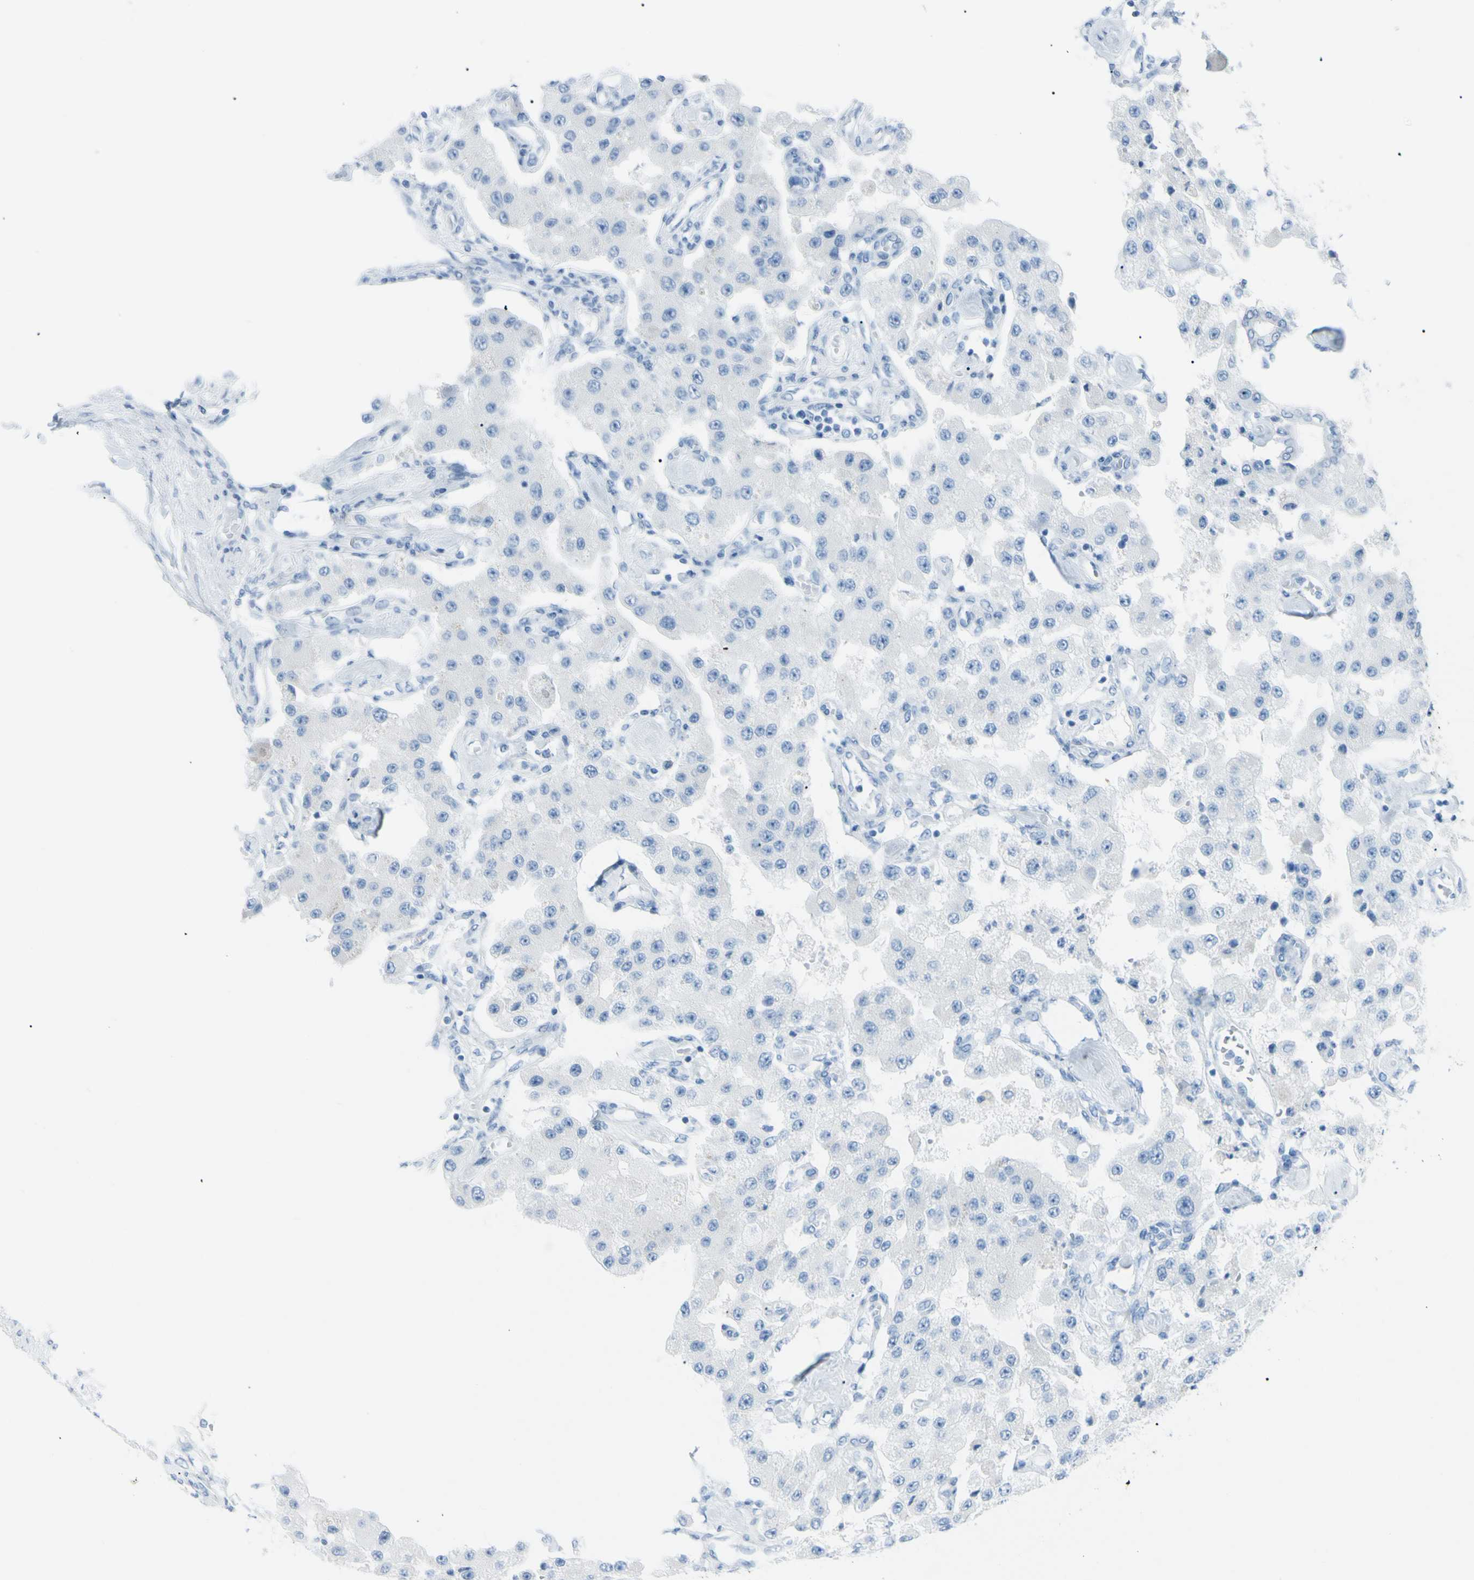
{"staining": {"intensity": "negative", "quantity": "none", "location": "none"}, "tissue": "carcinoid", "cell_type": "Tumor cells", "image_type": "cancer", "snomed": [{"axis": "morphology", "description": "Carcinoid, malignant, NOS"}, {"axis": "topography", "description": "Pancreas"}], "caption": "Malignant carcinoid was stained to show a protein in brown. There is no significant expression in tumor cells.", "gene": "TFPI2", "patient": {"sex": "male", "age": 41}}